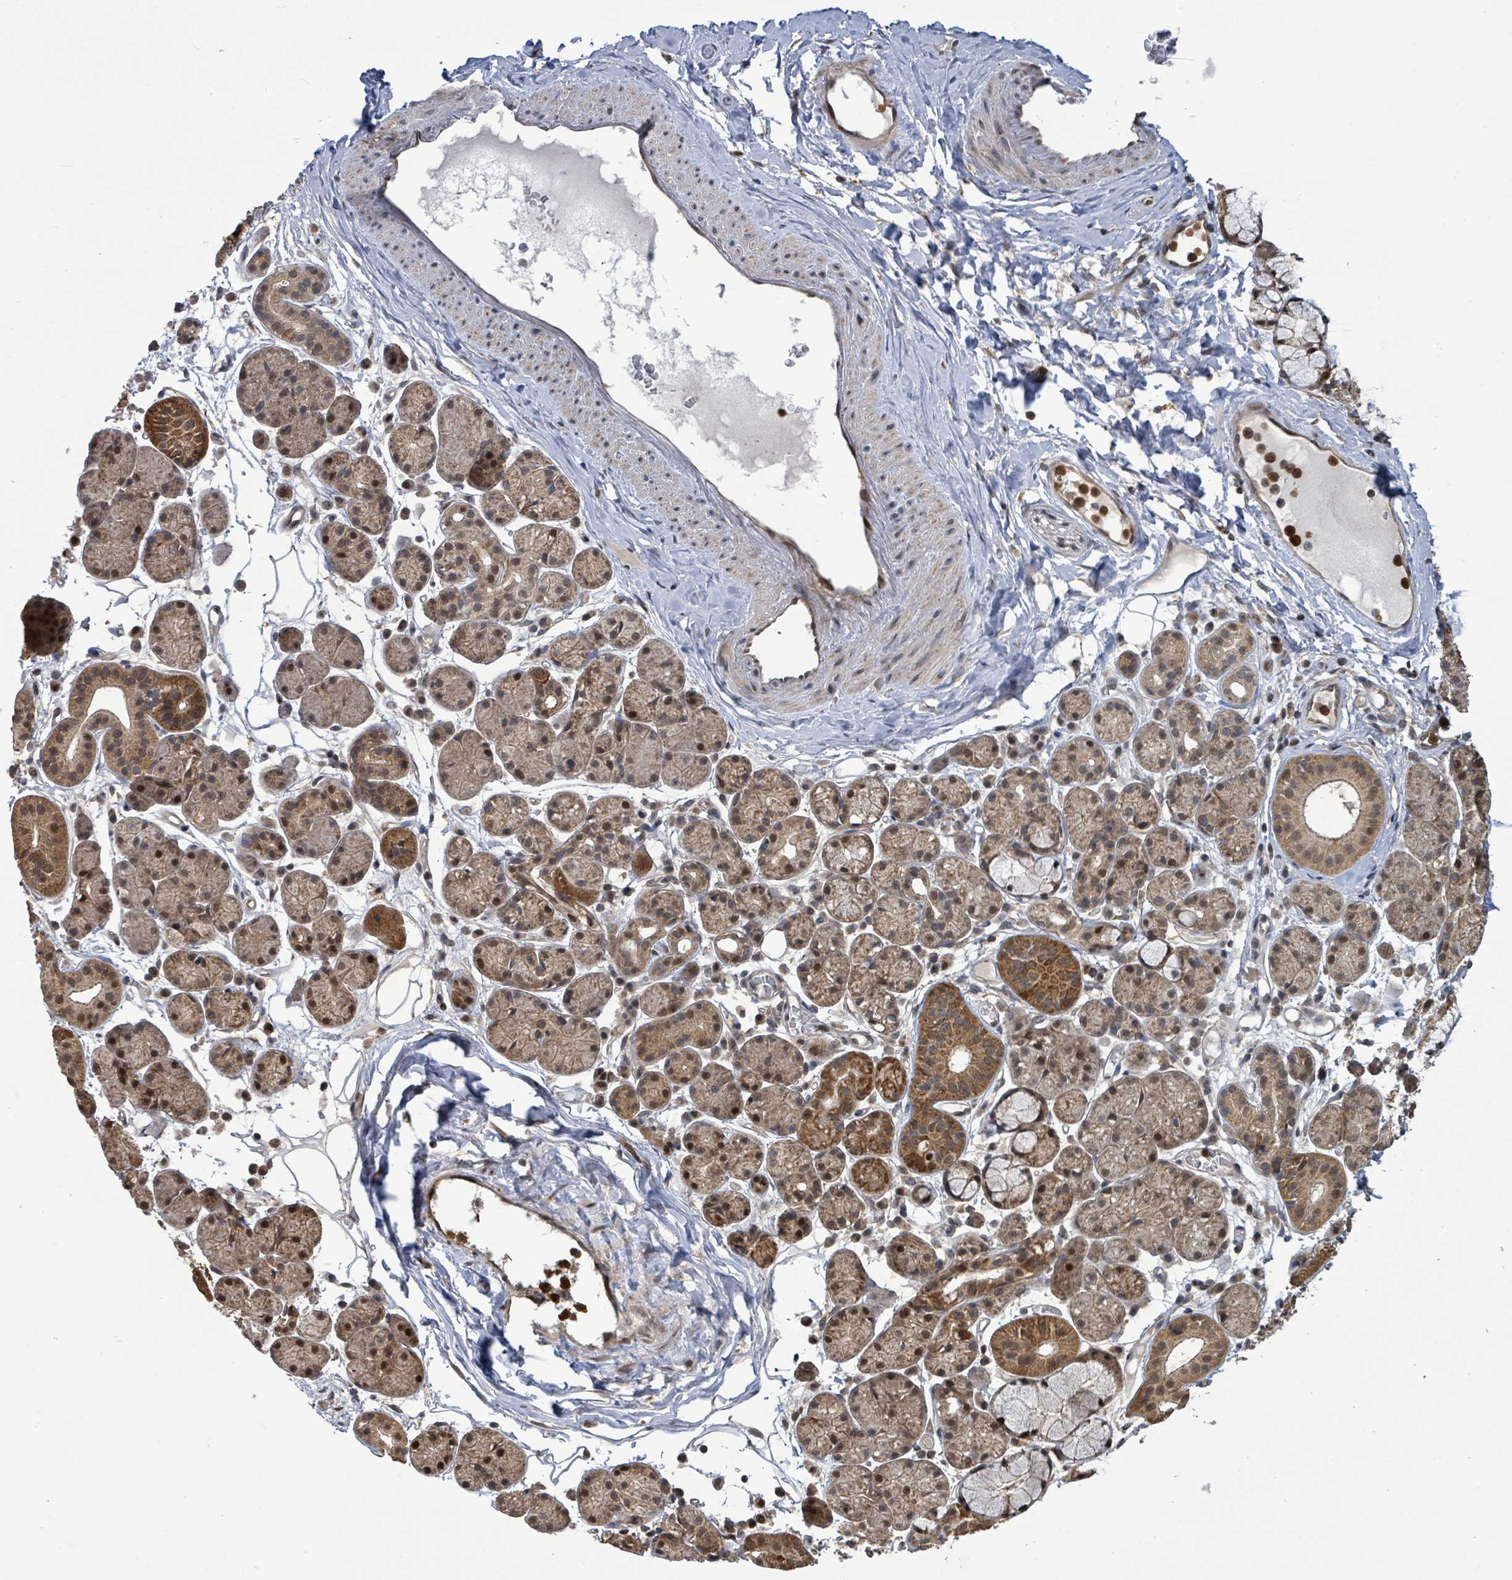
{"staining": {"intensity": "moderate", "quantity": "25%-75%", "location": "cytoplasmic/membranous,nuclear"}, "tissue": "salivary gland", "cell_type": "Glandular cells", "image_type": "normal", "snomed": [{"axis": "morphology", "description": "Squamous cell carcinoma, NOS"}, {"axis": "topography", "description": "Skin"}, {"axis": "topography", "description": "Head-Neck"}], "caption": "Salivary gland stained with IHC shows moderate cytoplasmic/membranous,nuclear staining in about 25%-75% of glandular cells.", "gene": "COQ6", "patient": {"sex": "male", "age": 80}}